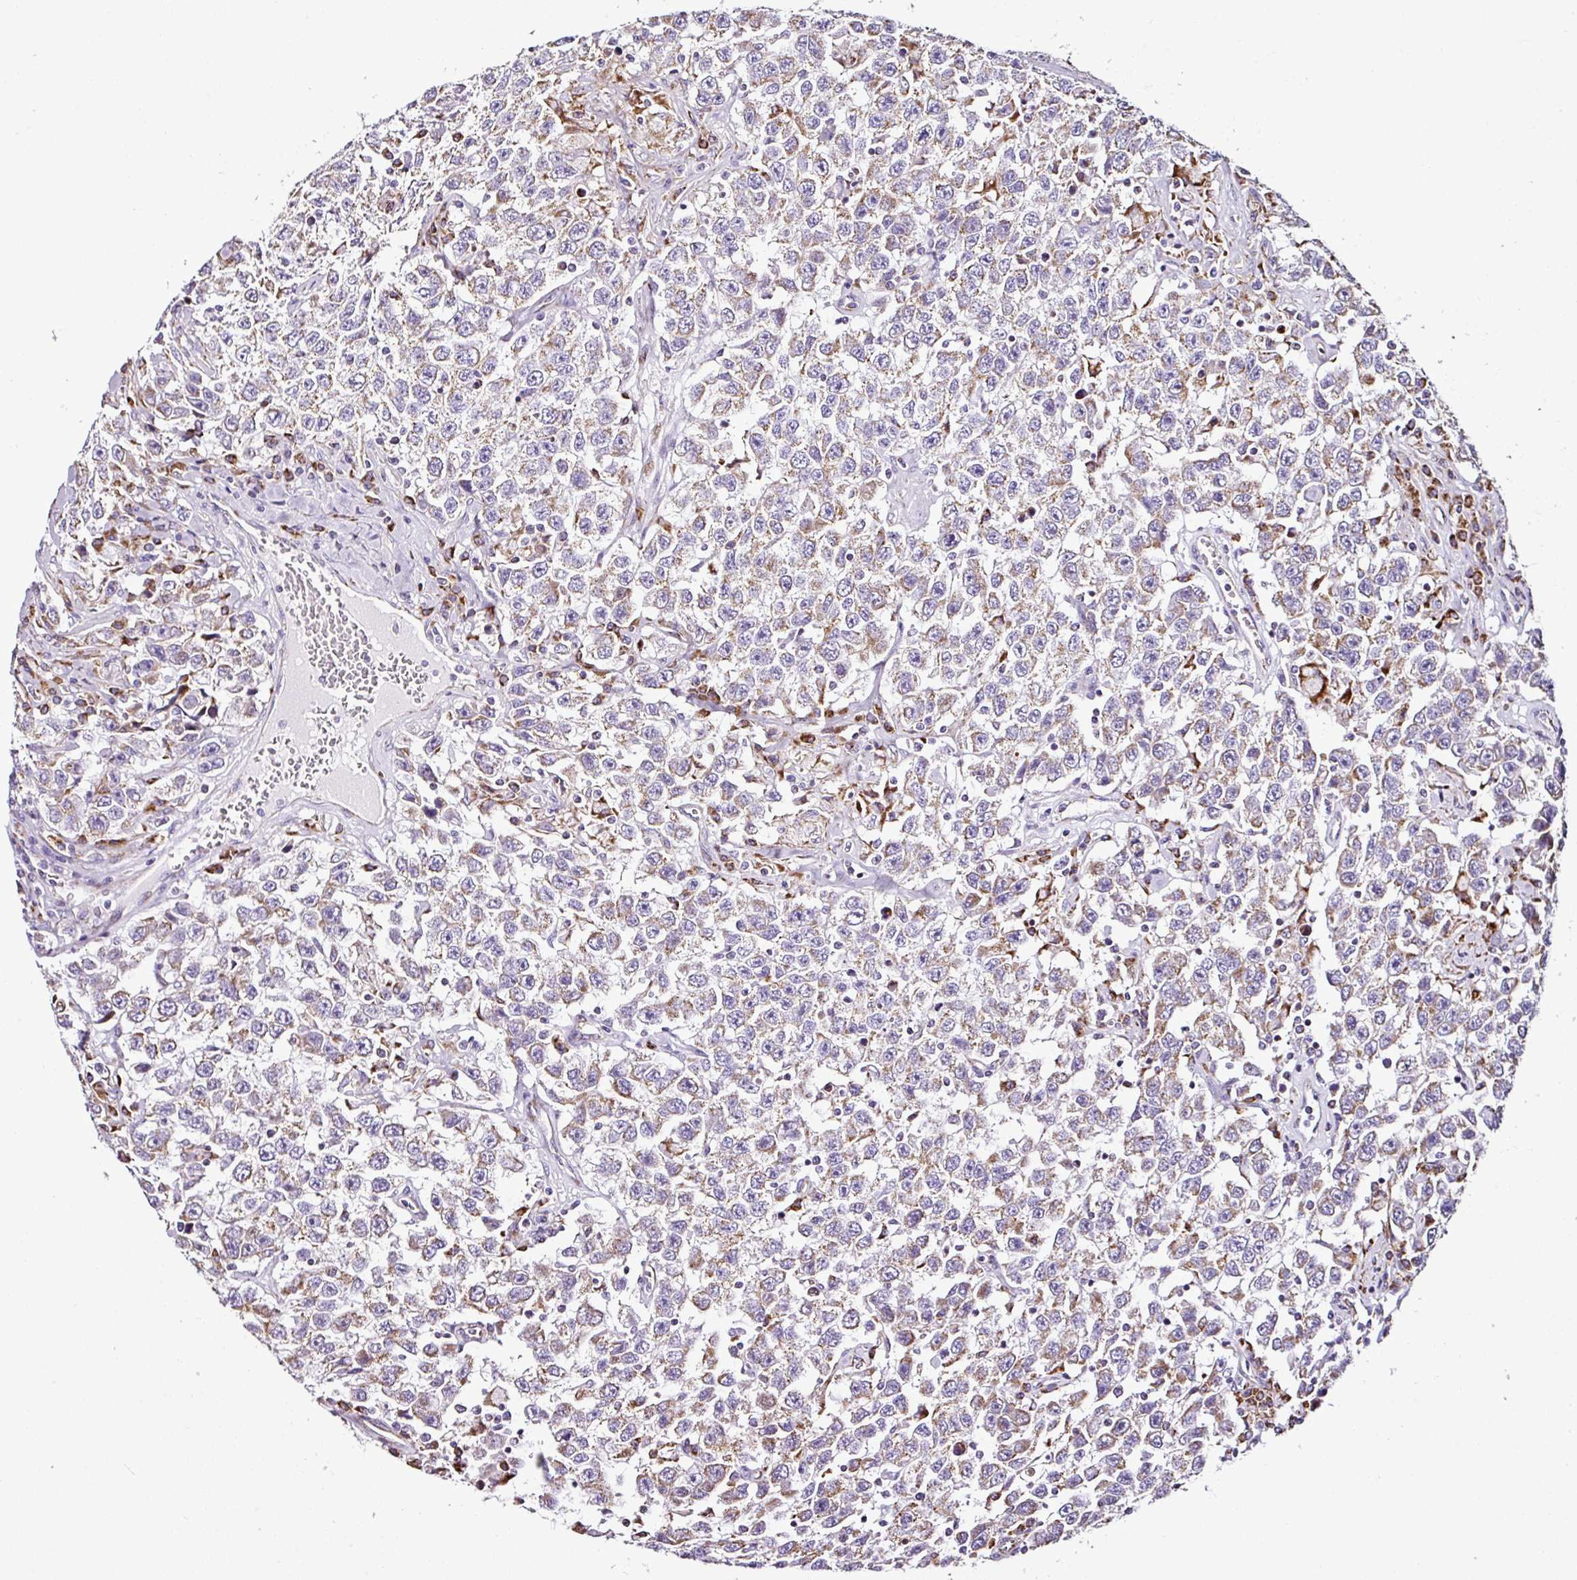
{"staining": {"intensity": "moderate", "quantity": "<25%", "location": "cytoplasmic/membranous"}, "tissue": "testis cancer", "cell_type": "Tumor cells", "image_type": "cancer", "snomed": [{"axis": "morphology", "description": "Seminoma, NOS"}, {"axis": "topography", "description": "Testis"}], "caption": "Testis cancer stained for a protein demonstrates moderate cytoplasmic/membranous positivity in tumor cells.", "gene": "DPAGT1", "patient": {"sex": "male", "age": 41}}